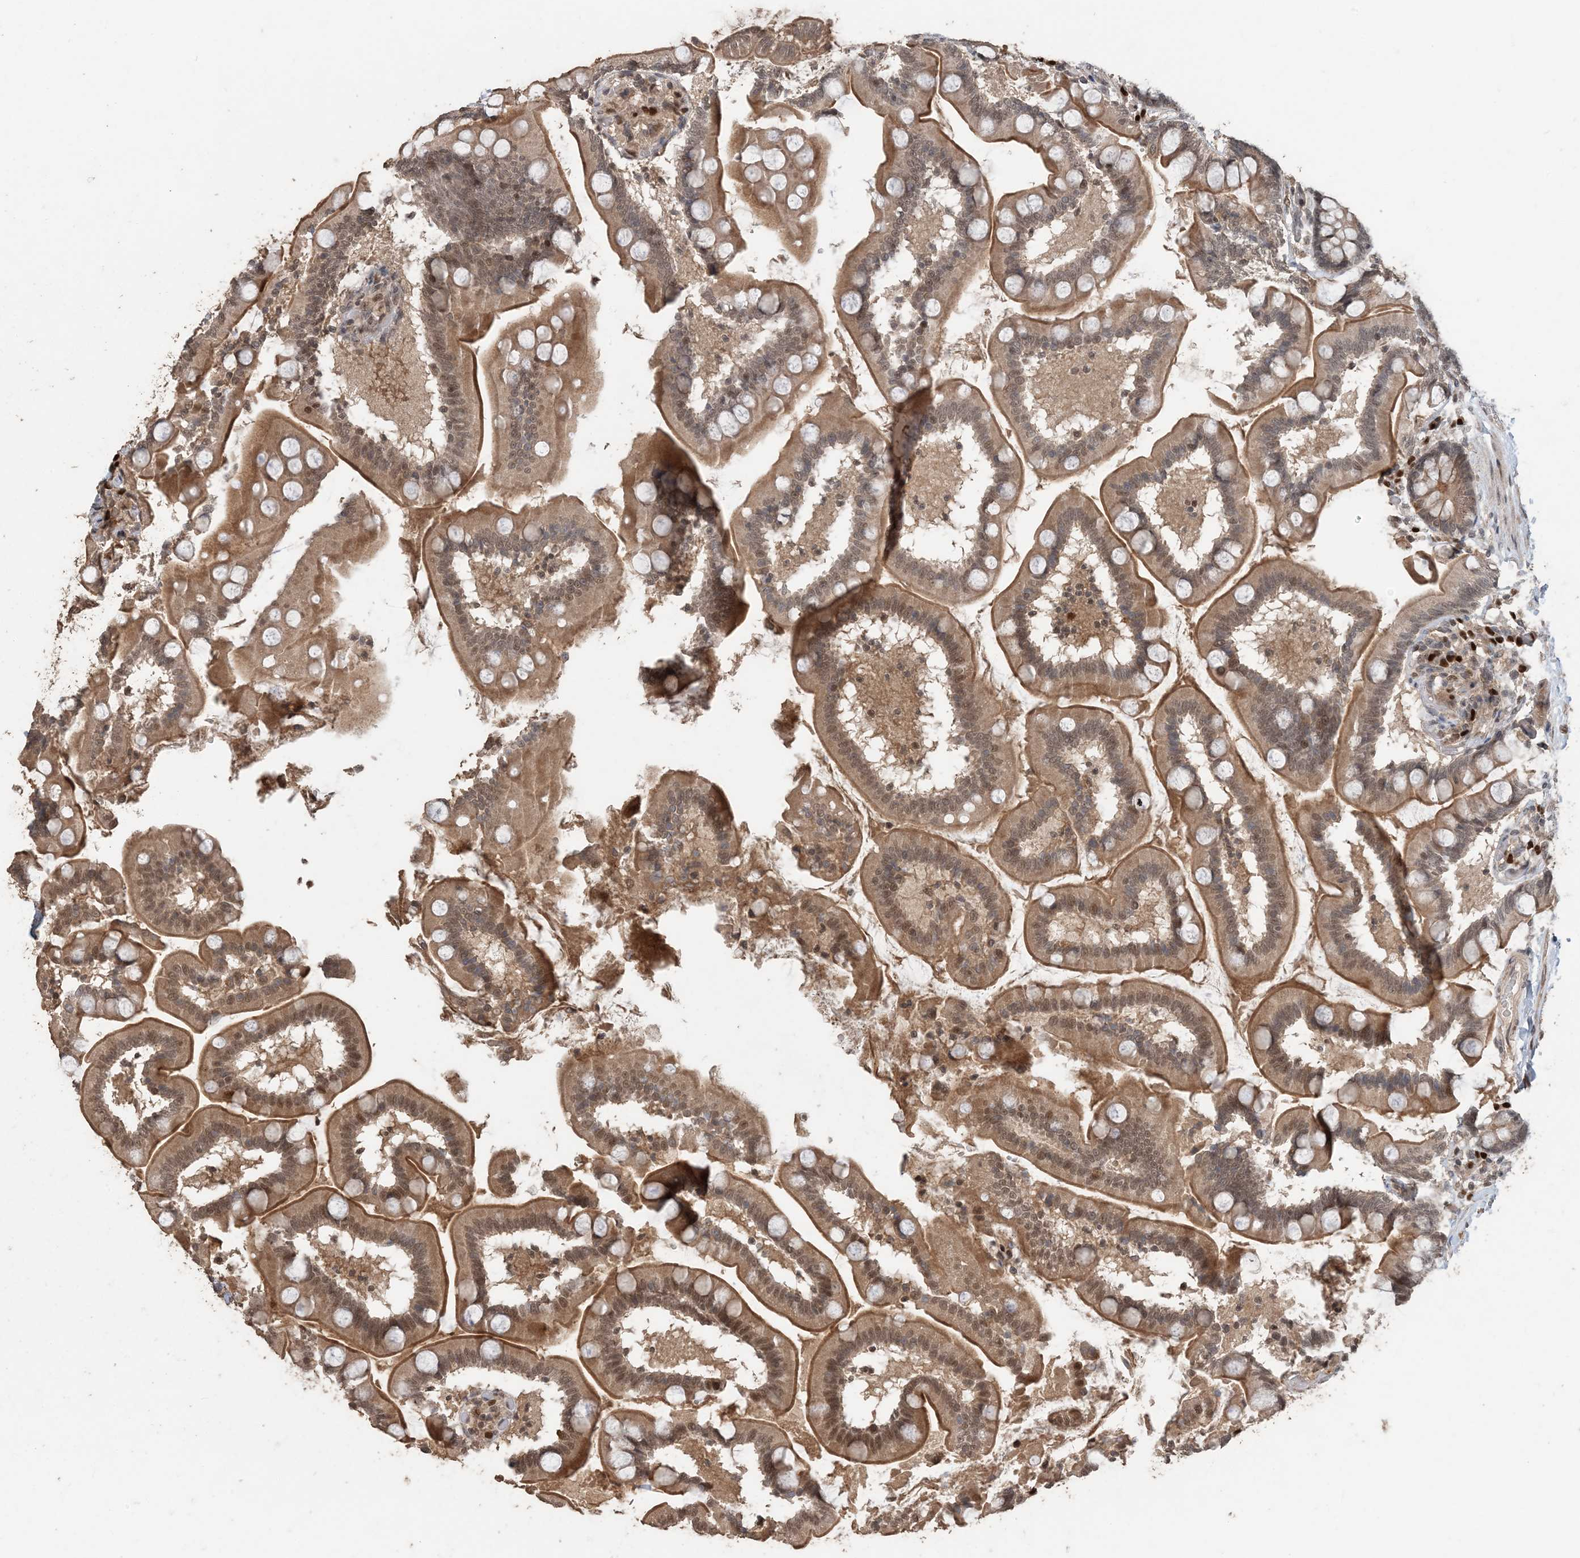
{"staining": {"intensity": "moderate", "quantity": ">75%", "location": "cytoplasmic/membranous,nuclear"}, "tissue": "small intestine", "cell_type": "Glandular cells", "image_type": "normal", "snomed": [{"axis": "morphology", "description": "Normal tissue, NOS"}, {"axis": "topography", "description": "Small intestine"}], "caption": "Unremarkable small intestine displays moderate cytoplasmic/membranous,nuclear expression in about >75% of glandular cells, visualized by immunohistochemistry.", "gene": "ATP13A2", "patient": {"sex": "female", "age": 64}}